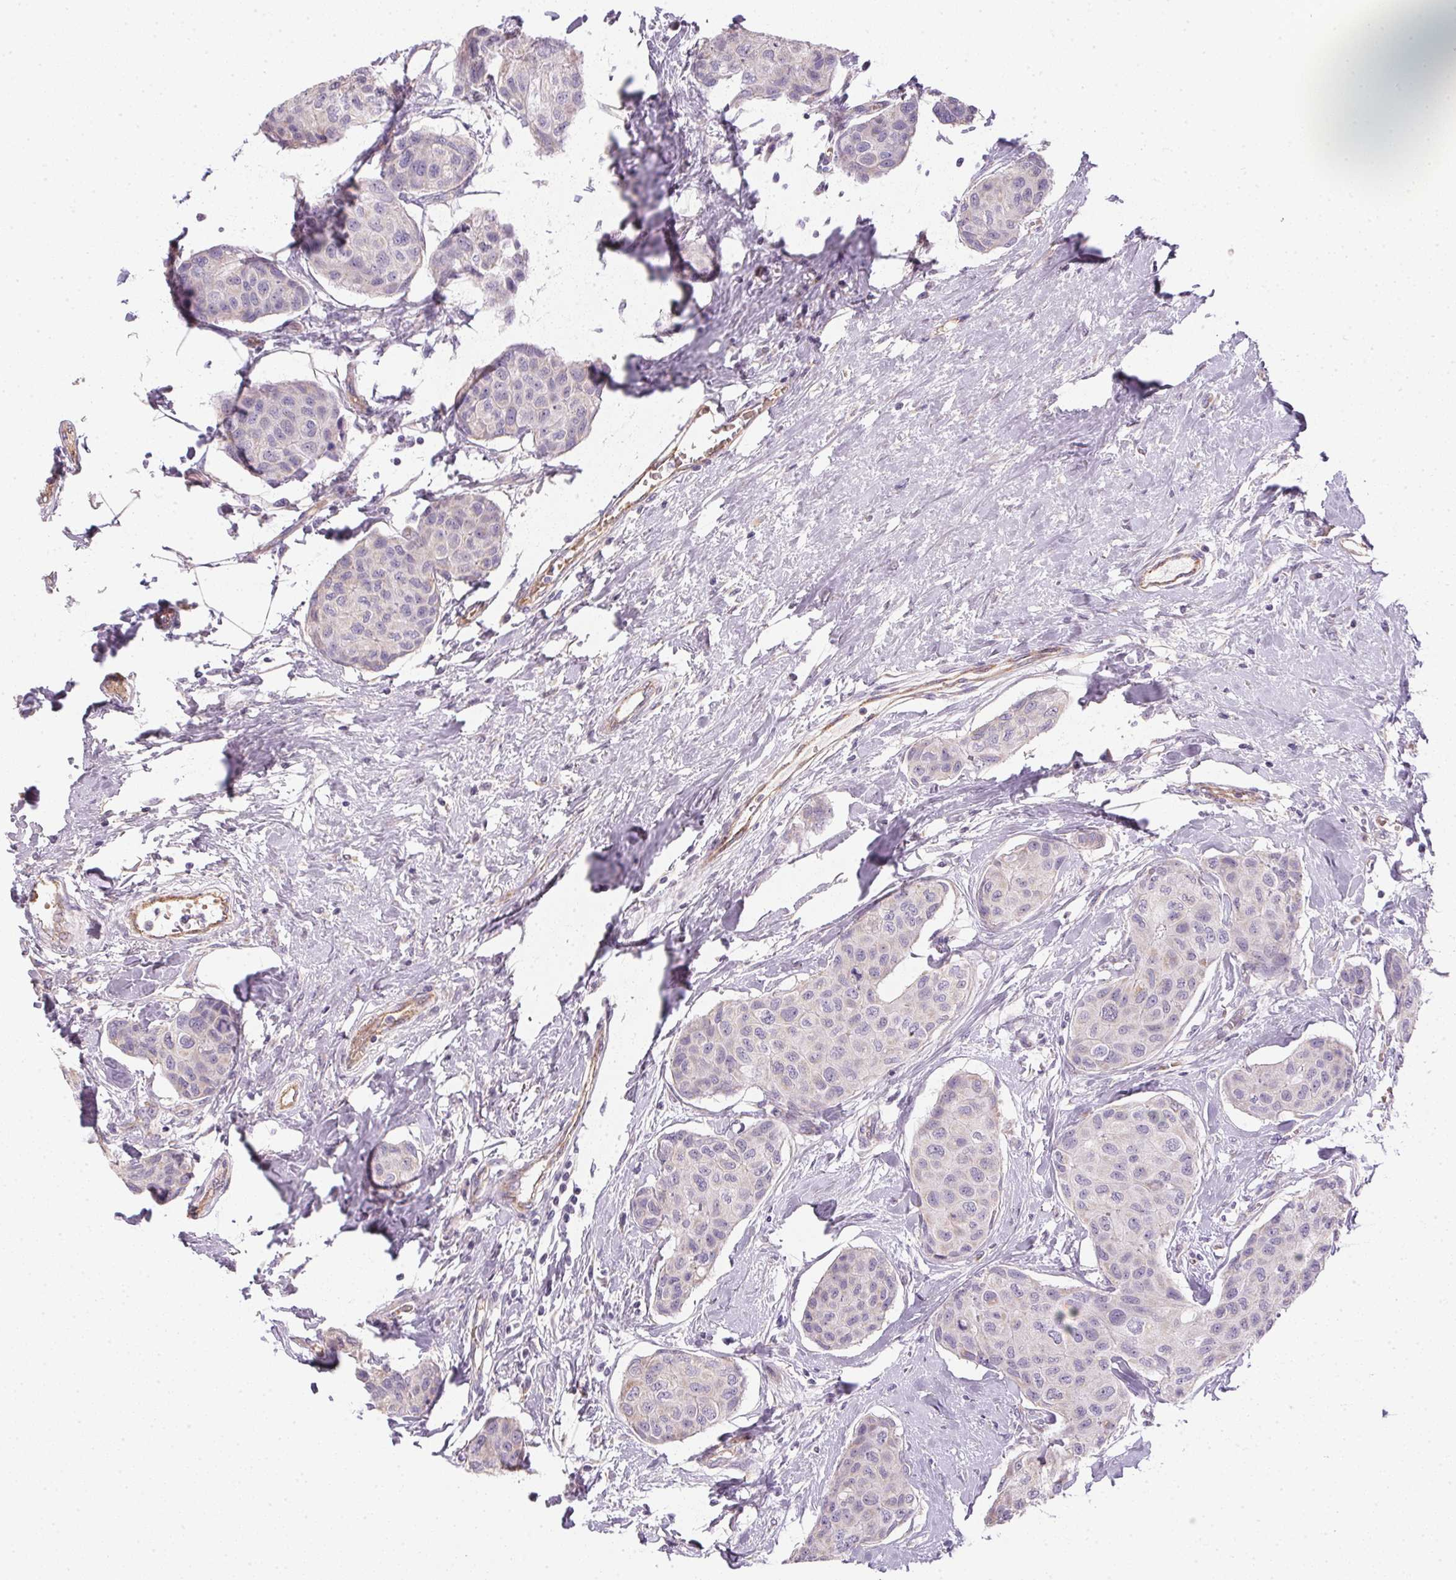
{"staining": {"intensity": "negative", "quantity": "none", "location": "none"}, "tissue": "breast cancer", "cell_type": "Tumor cells", "image_type": "cancer", "snomed": [{"axis": "morphology", "description": "Duct carcinoma"}, {"axis": "topography", "description": "Breast"}], "caption": "Tumor cells are negative for brown protein staining in breast invasive ductal carcinoma.", "gene": "SMYD1", "patient": {"sex": "female", "age": 80}}